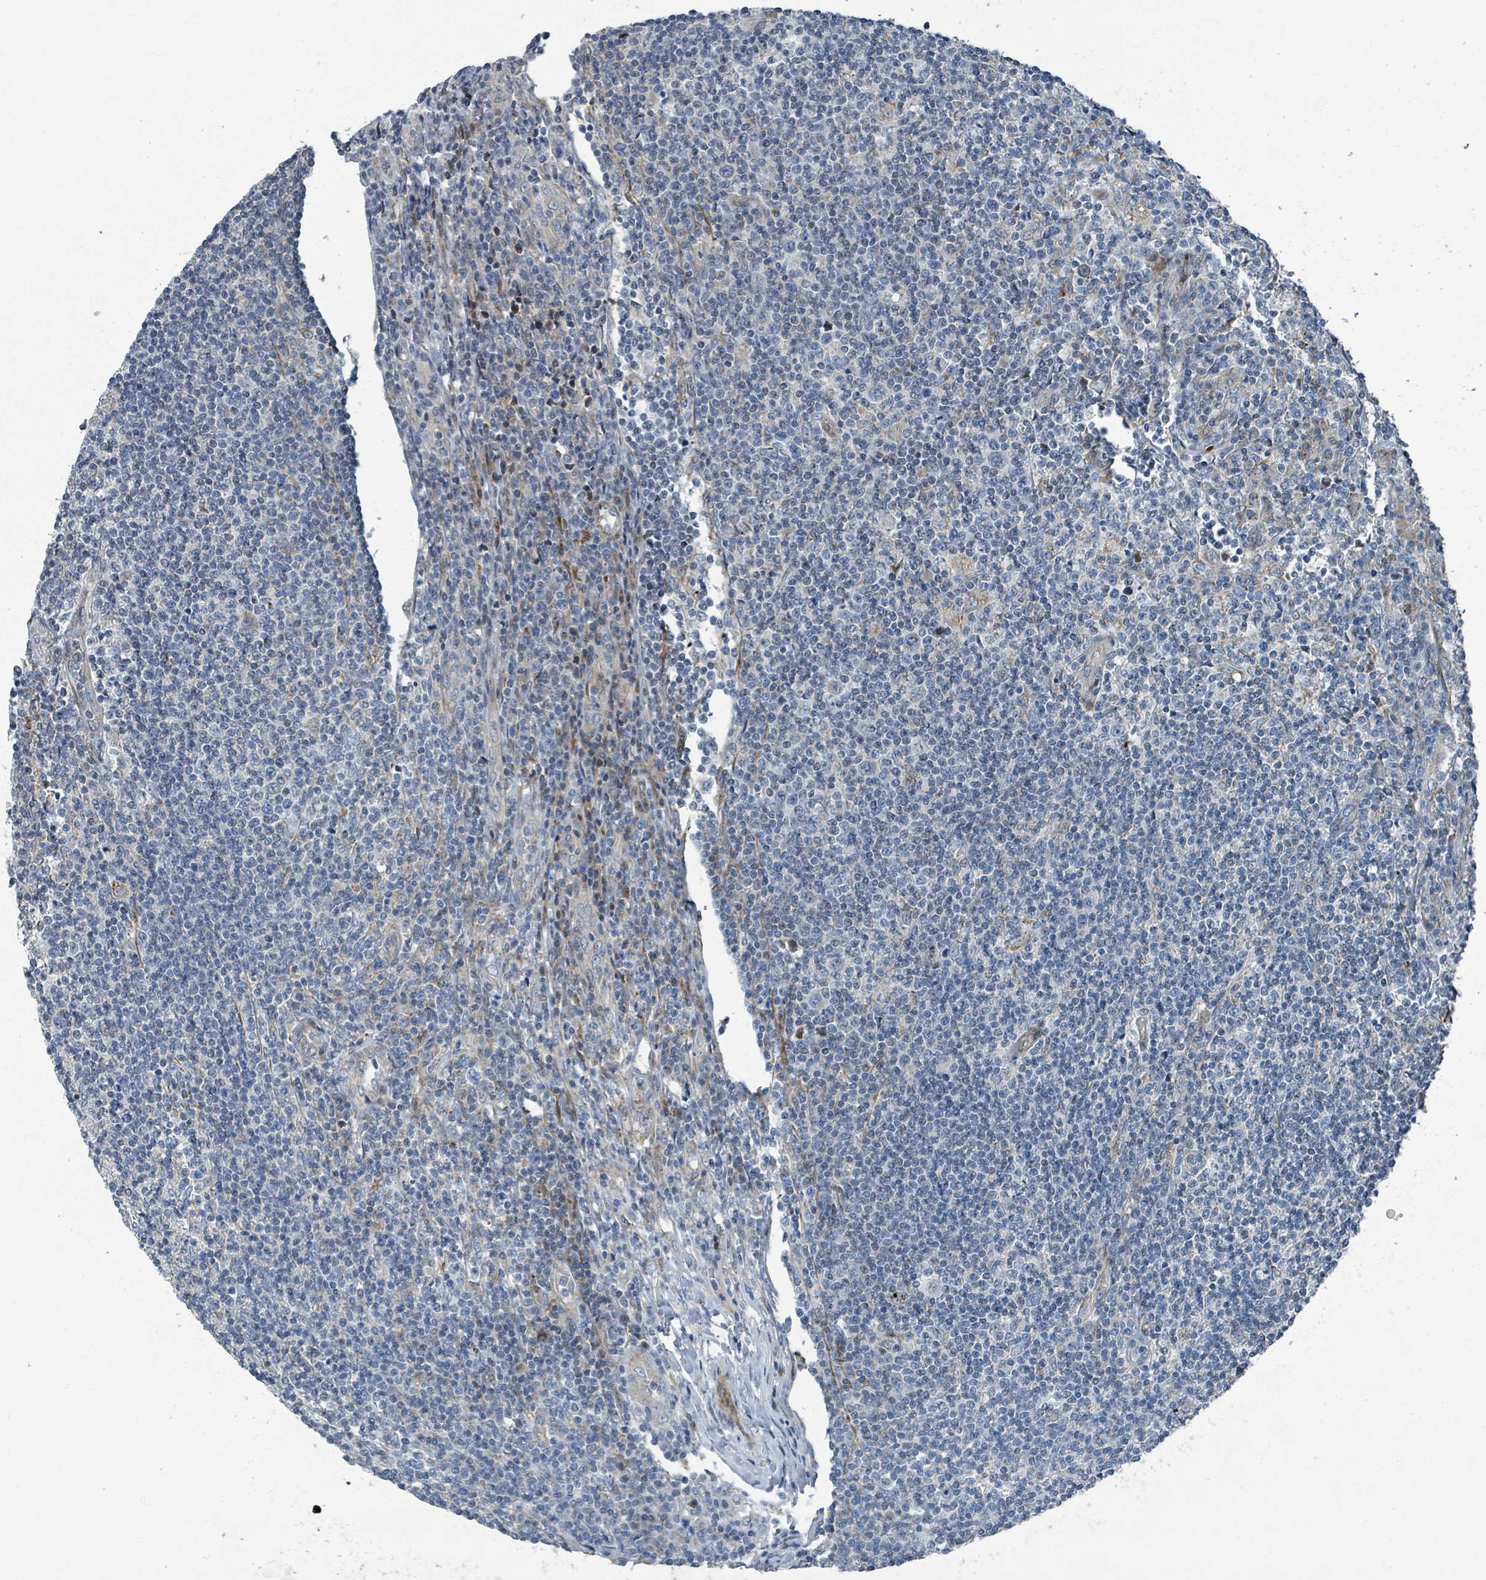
{"staining": {"intensity": "negative", "quantity": "none", "location": "none"}, "tissue": "lymphoma", "cell_type": "Tumor cells", "image_type": "cancer", "snomed": [{"axis": "morphology", "description": "Hodgkin's disease, NOS"}, {"axis": "topography", "description": "Lymph node"}], "caption": "This is a histopathology image of immunohistochemistry (IHC) staining of Hodgkin's disease, which shows no positivity in tumor cells.", "gene": "DIPK2A", "patient": {"sex": "male", "age": 83}}